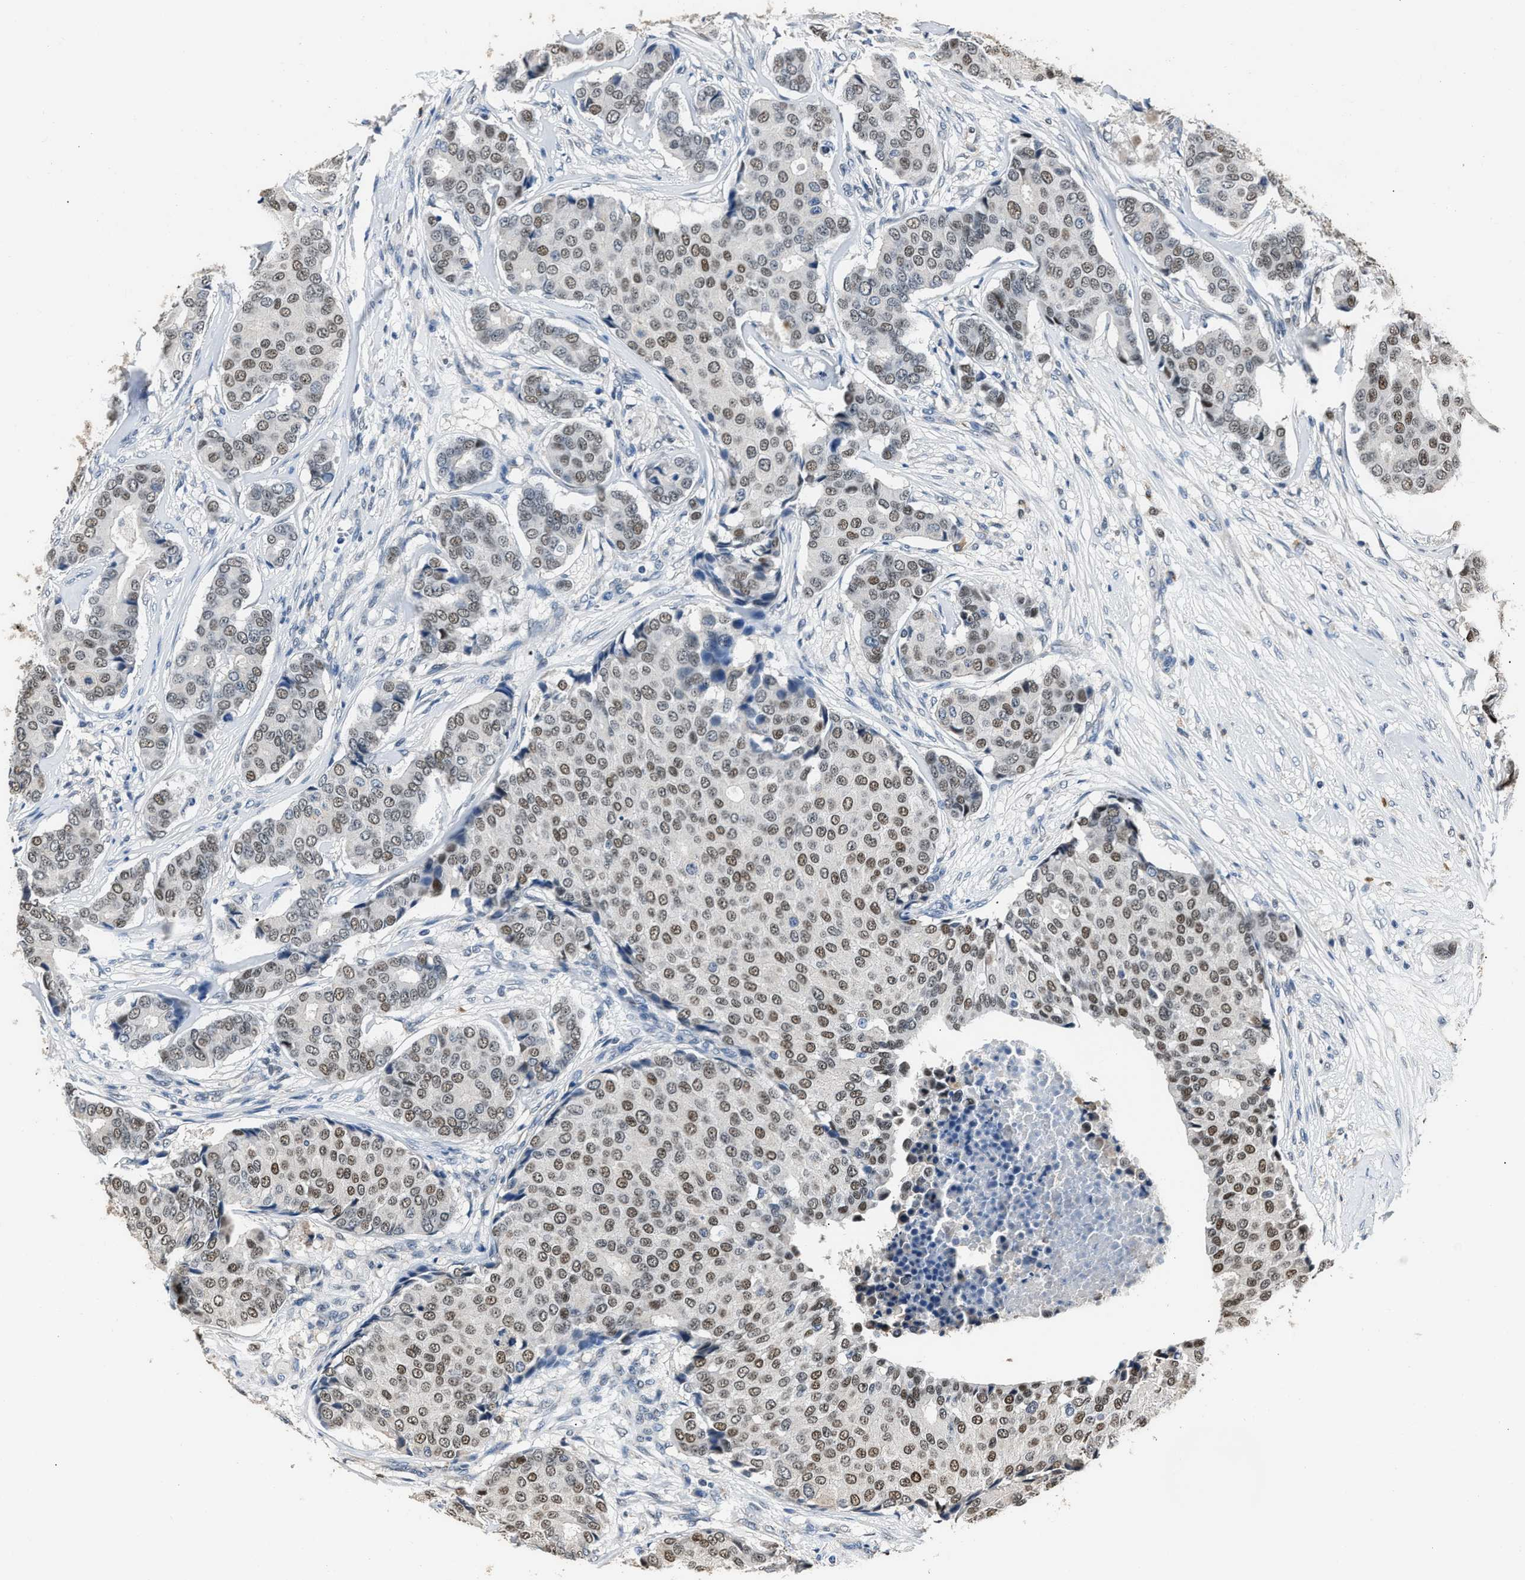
{"staining": {"intensity": "moderate", "quantity": ">75%", "location": "nuclear"}, "tissue": "breast cancer", "cell_type": "Tumor cells", "image_type": "cancer", "snomed": [{"axis": "morphology", "description": "Duct carcinoma"}, {"axis": "topography", "description": "Breast"}], "caption": "Immunohistochemistry (IHC) staining of breast cancer, which exhibits medium levels of moderate nuclear staining in about >75% of tumor cells indicating moderate nuclear protein expression. The staining was performed using DAB (brown) for protein detection and nuclei were counterstained in hematoxylin (blue).", "gene": "NSUN5", "patient": {"sex": "female", "age": 75}}